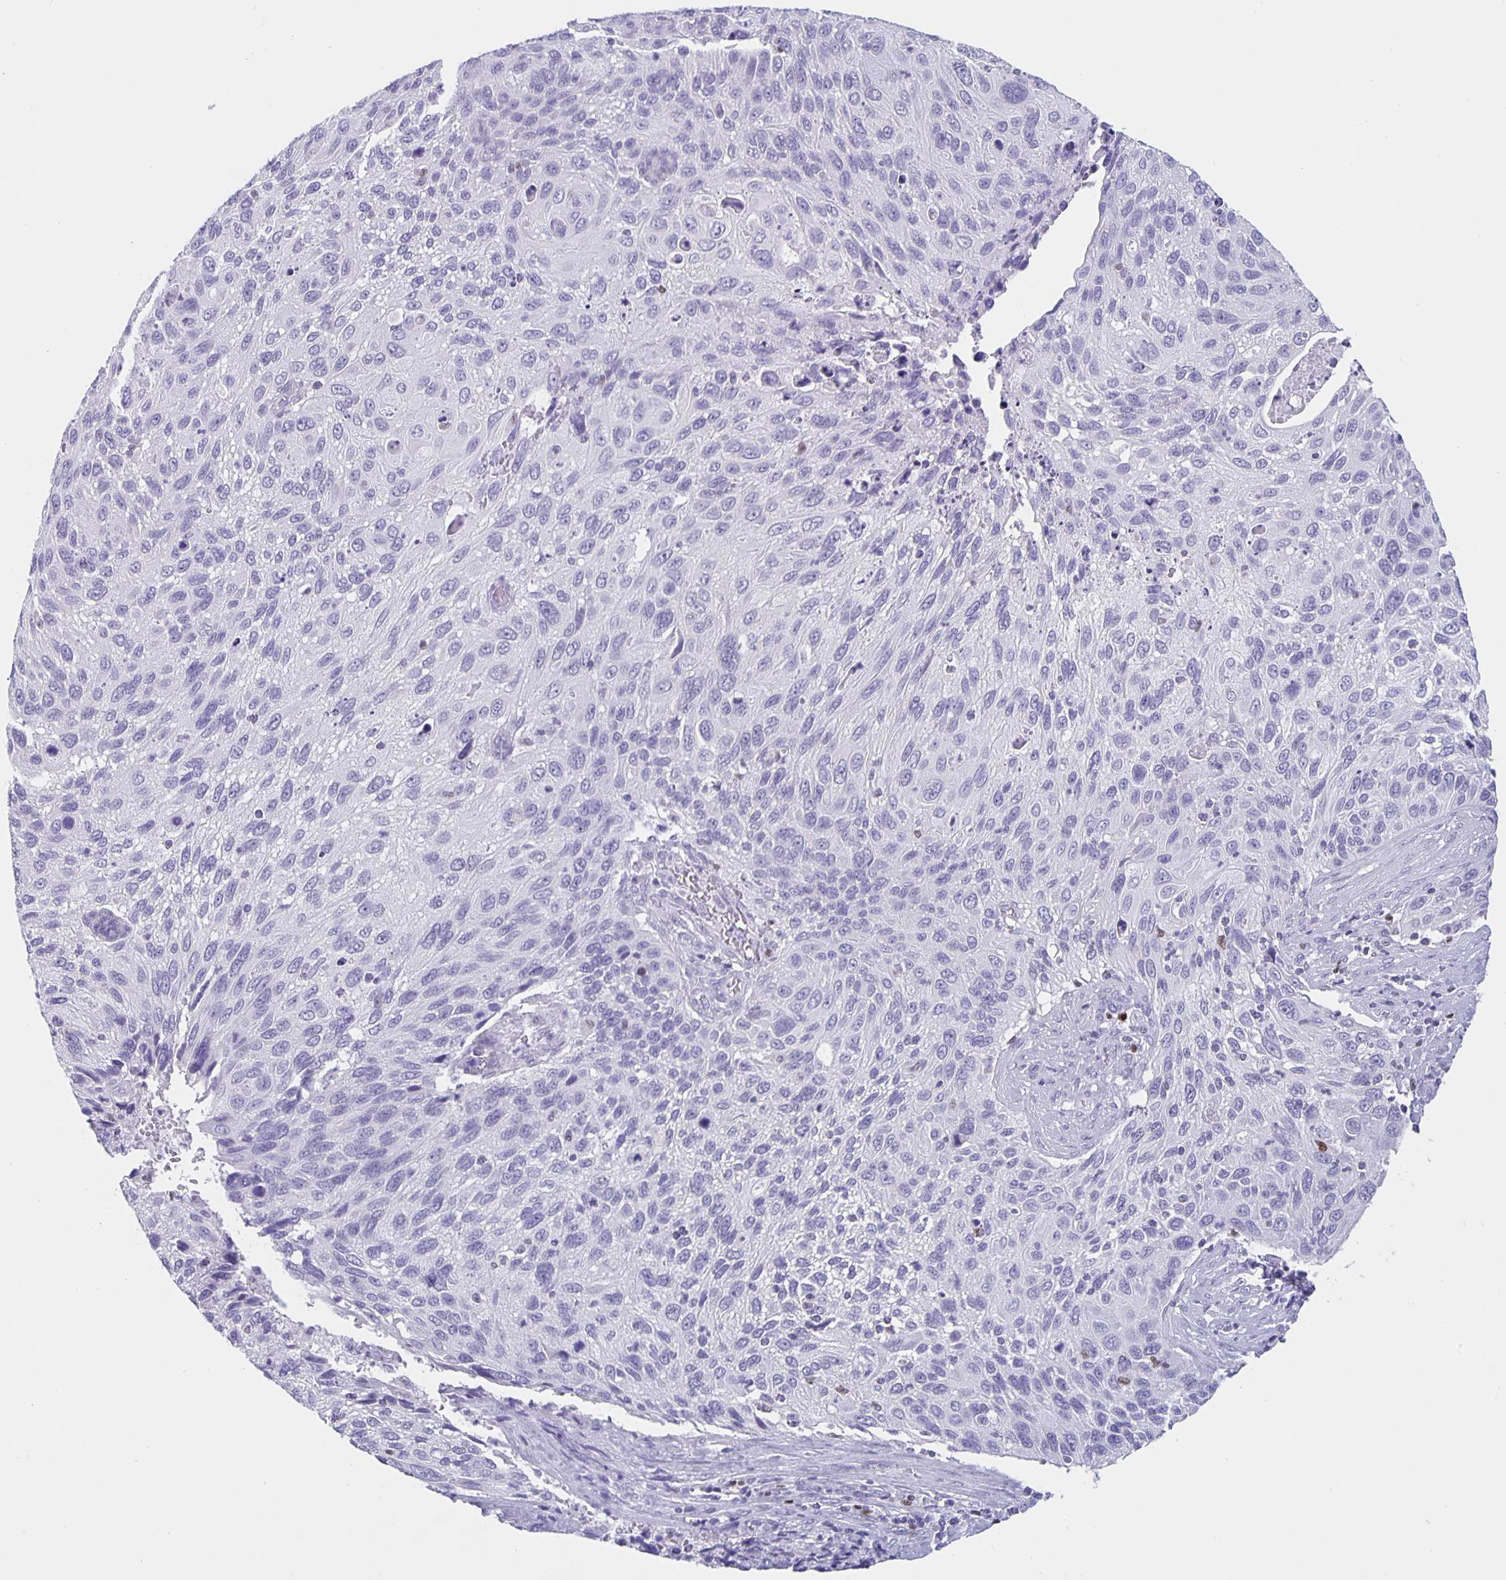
{"staining": {"intensity": "negative", "quantity": "none", "location": "none"}, "tissue": "cervical cancer", "cell_type": "Tumor cells", "image_type": "cancer", "snomed": [{"axis": "morphology", "description": "Squamous cell carcinoma, NOS"}, {"axis": "topography", "description": "Cervix"}], "caption": "This is a image of IHC staining of cervical cancer (squamous cell carcinoma), which shows no expression in tumor cells.", "gene": "SATB2", "patient": {"sex": "female", "age": 70}}